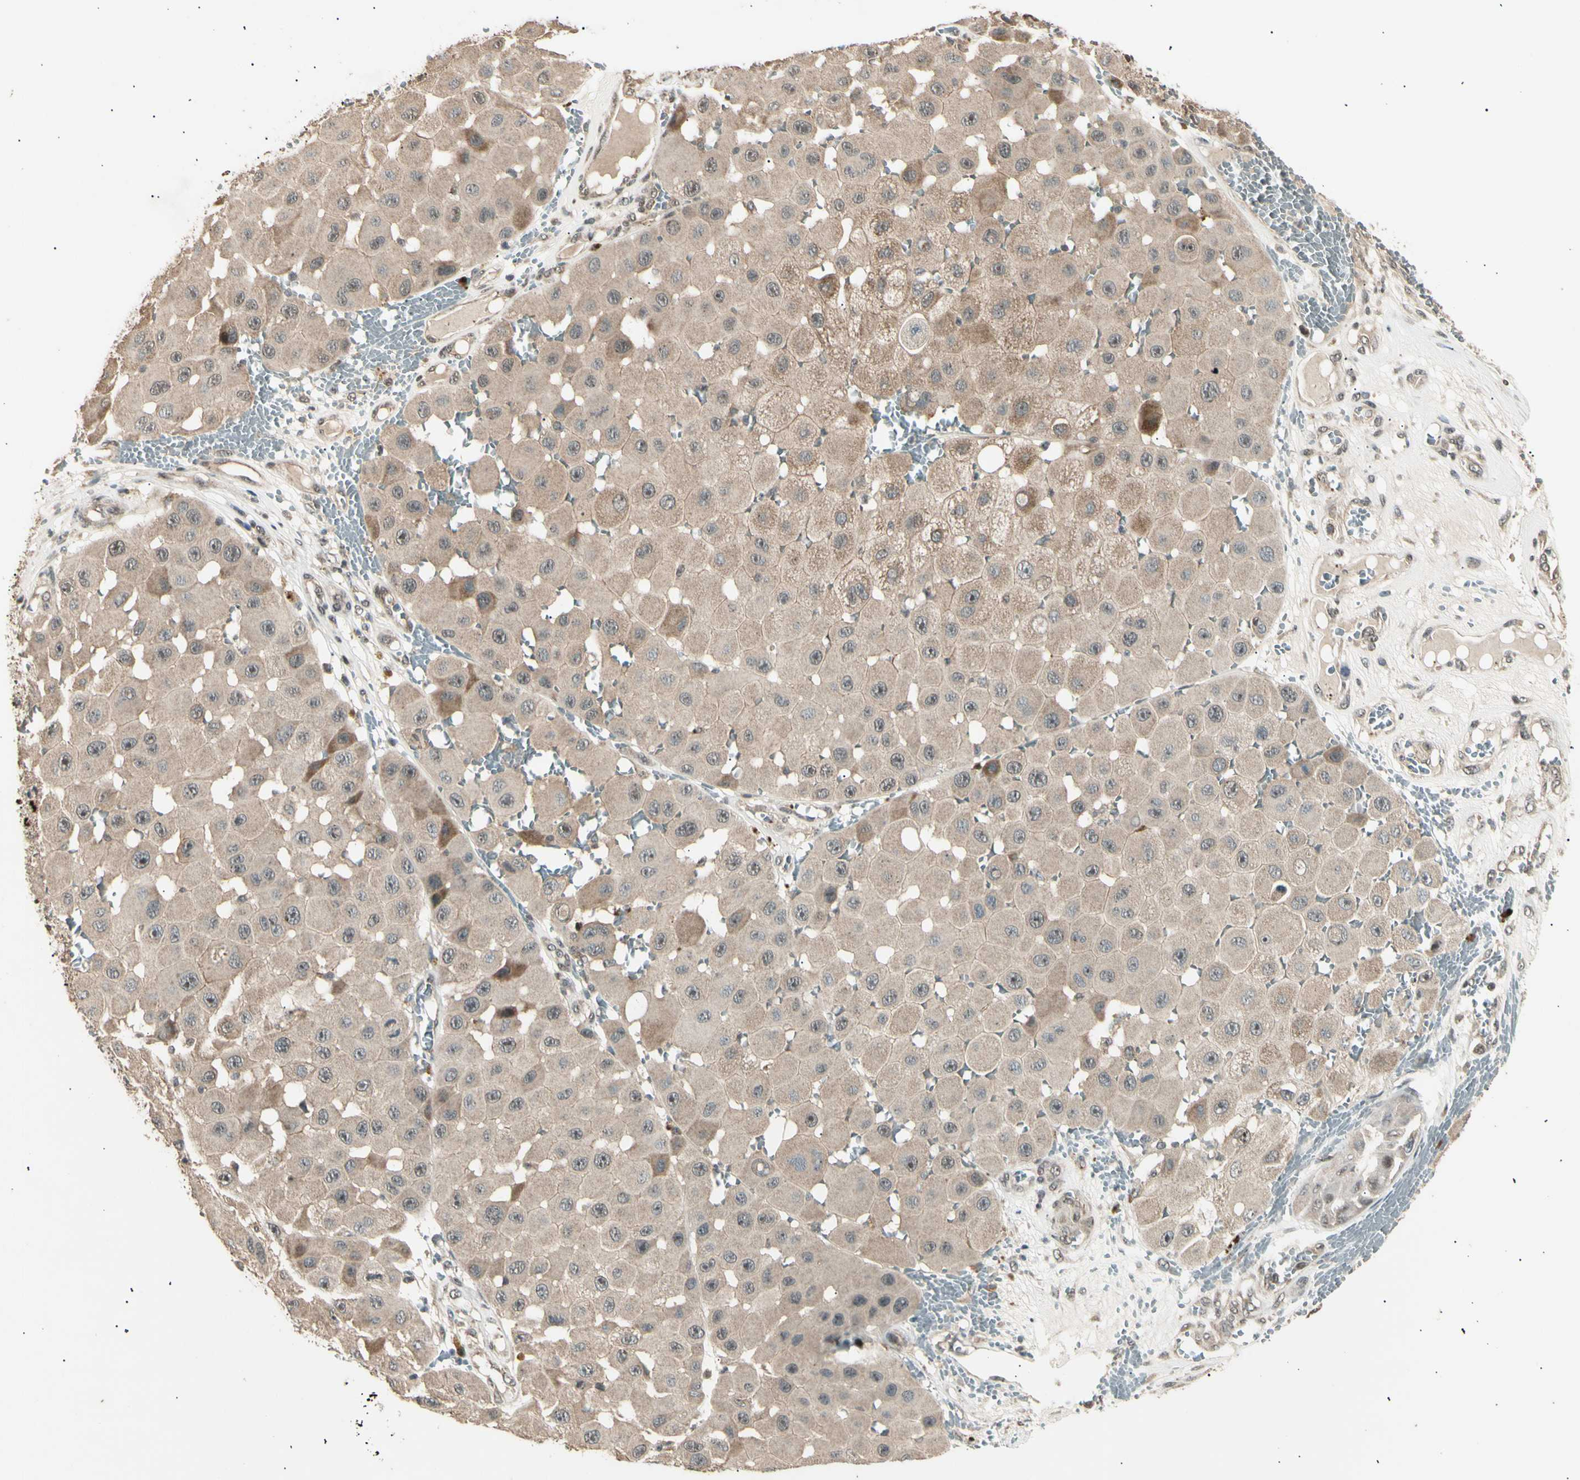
{"staining": {"intensity": "weak", "quantity": ">75%", "location": "cytoplasmic/membranous"}, "tissue": "melanoma", "cell_type": "Tumor cells", "image_type": "cancer", "snomed": [{"axis": "morphology", "description": "Malignant melanoma, NOS"}, {"axis": "topography", "description": "Skin"}], "caption": "Human malignant melanoma stained for a protein (brown) exhibits weak cytoplasmic/membranous positive positivity in approximately >75% of tumor cells.", "gene": "NUAK2", "patient": {"sex": "female", "age": 81}}